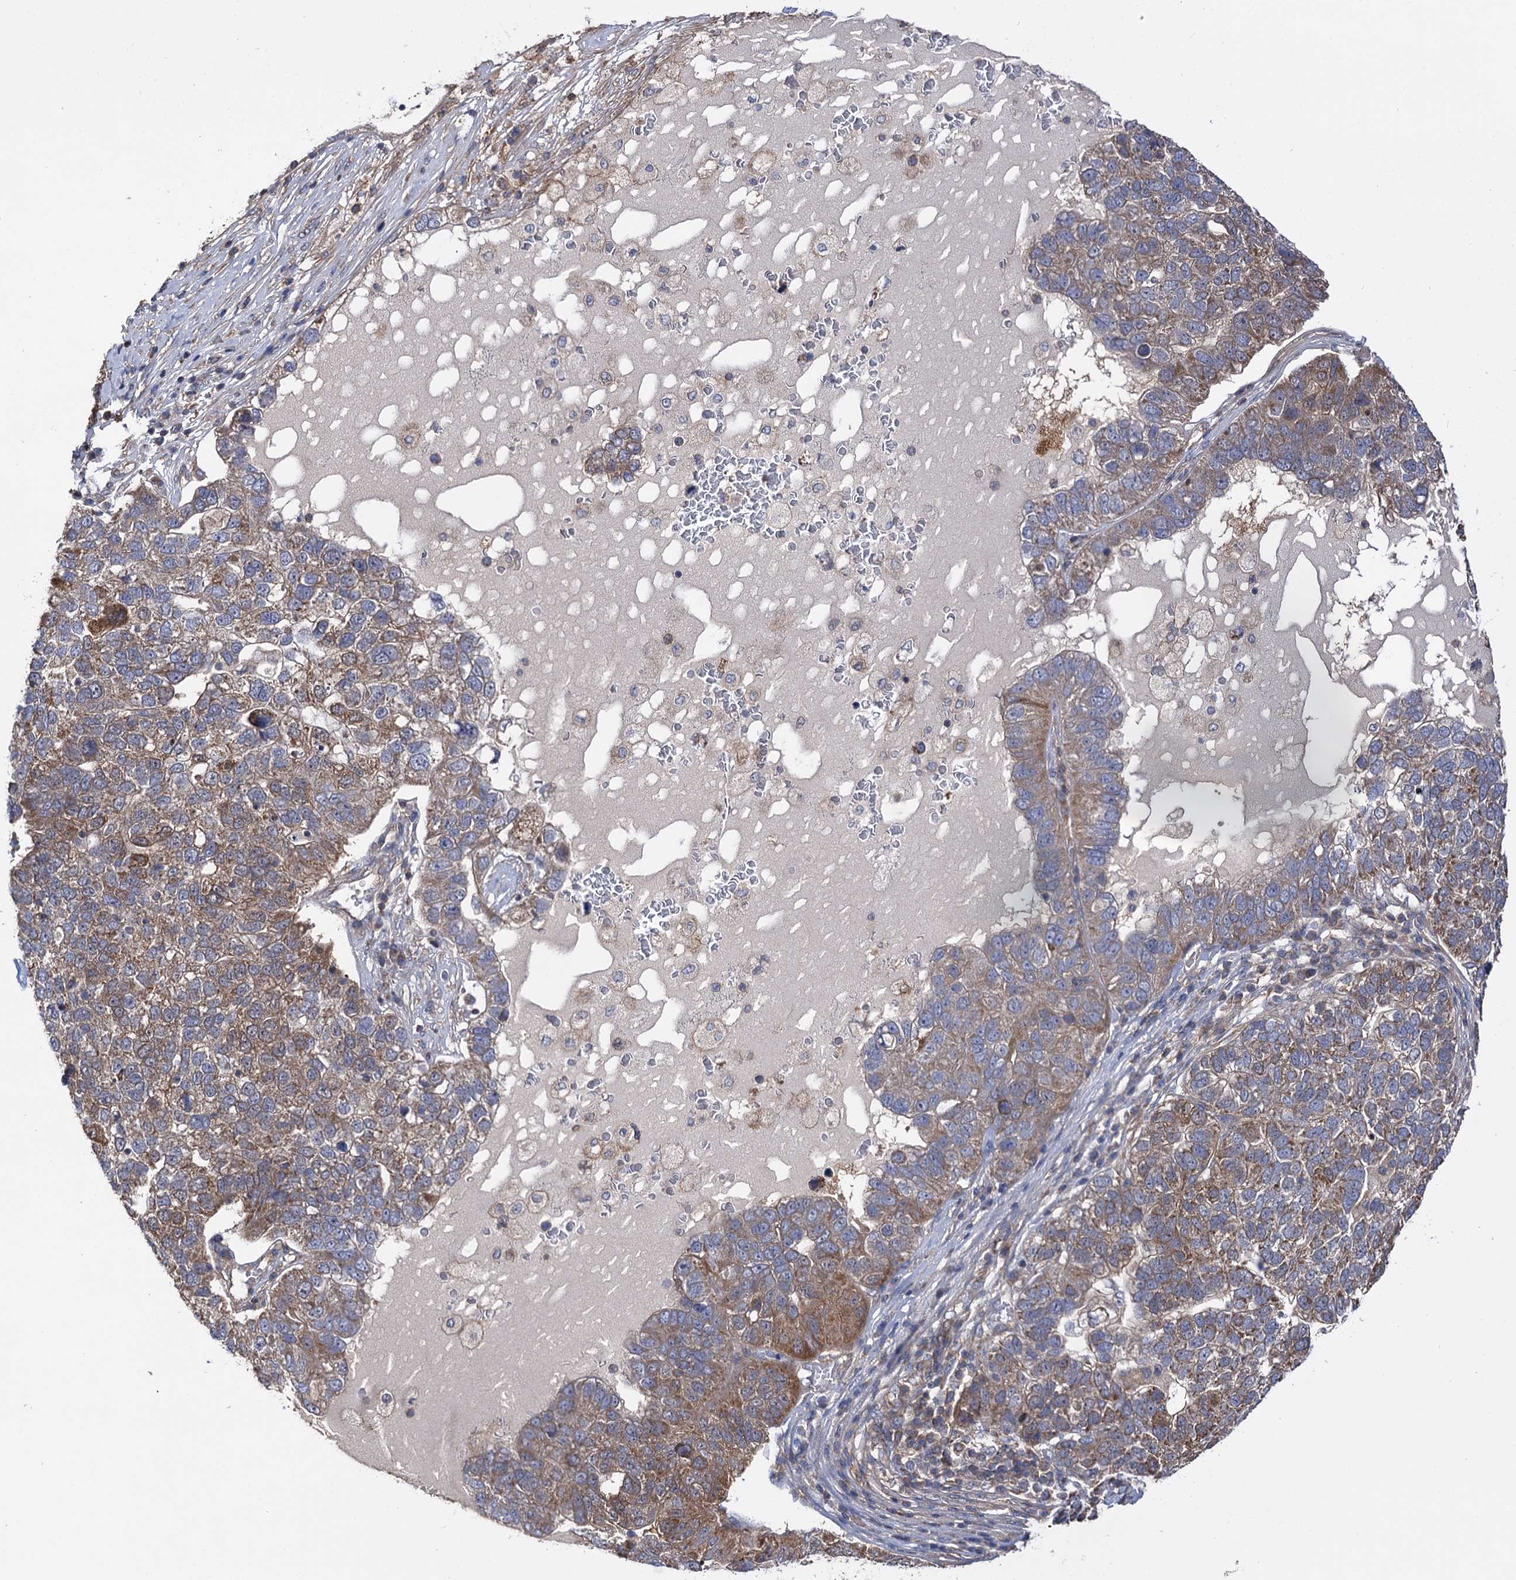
{"staining": {"intensity": "moderate", "quantity": ">75%", "location": "cytoplasmic/membranous"}, "tissue": "pancreatic cancer", "cell_type": "Tumor cells", "image_type": "cancer", "snomed": [{"axis": "morphology", "description": "Adenocarcinoma, NOS"}, {"axis": "topography", "description": "Pancreas"}], "caption": "Moderate cytoplasmic/membranous staining for a protein is appreciated in about >75% of tumor cells of pancreatic adenocarcinoma using IHC.", "gene": "IDI1", "patient": {"sex": "female", "age": 61}}